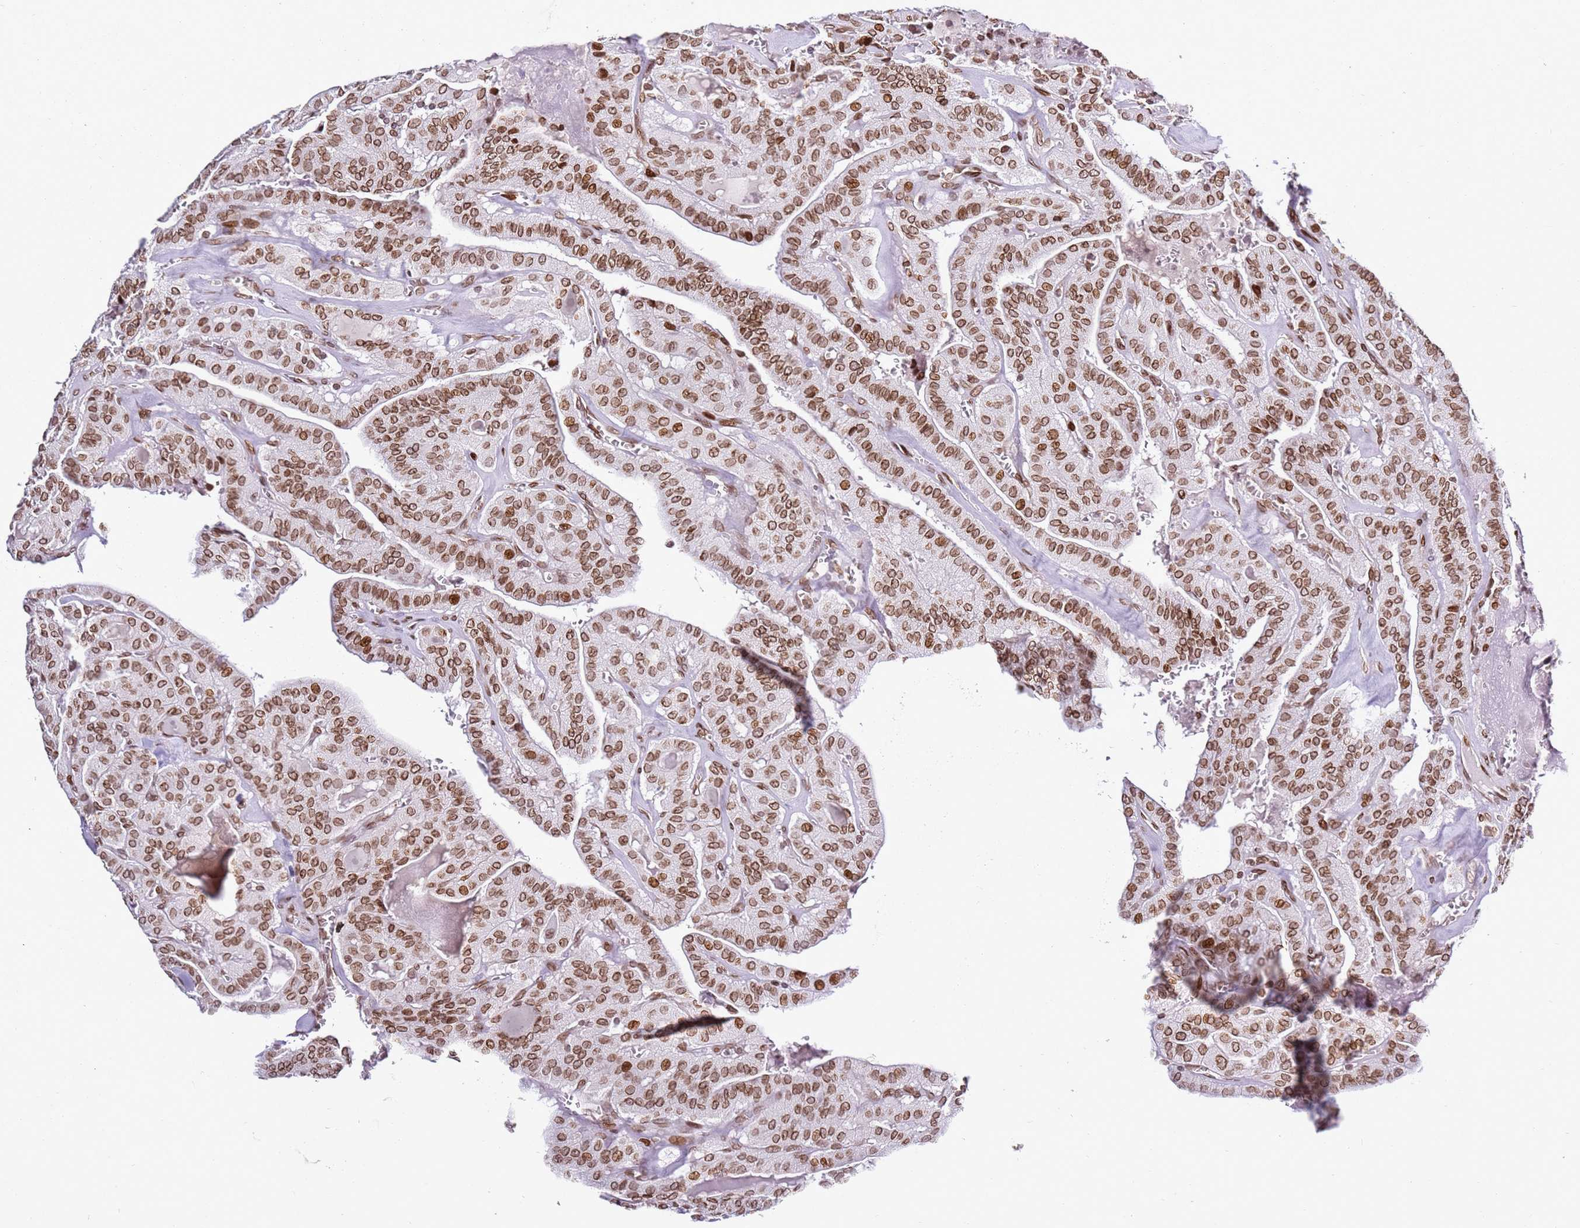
{"staining": {"intensity": "moderate", "quantity": ">75%", "location": "nuclear"}, "tissue": "thyroid cancer", "cell_type": "Tumor cells", "image_type": "cancer", "snomed": [{"axis": "morphology", "description": "Papillary adenocarcinoma, NOS"}, {"axis": "topography", "description": "Thyroid gland"}], "caption": "Protein staining of papillary adenocarcinoma (thyroid) tissue displays moderate nuclear staining in about >75% of tumor cells. (Stains: DAB in brown, nuclei in blue, Microscopy: brightfield microscopy at high magnification).", "gene": "POU6F1", "patient": {"sex": "male", "age": 52}}